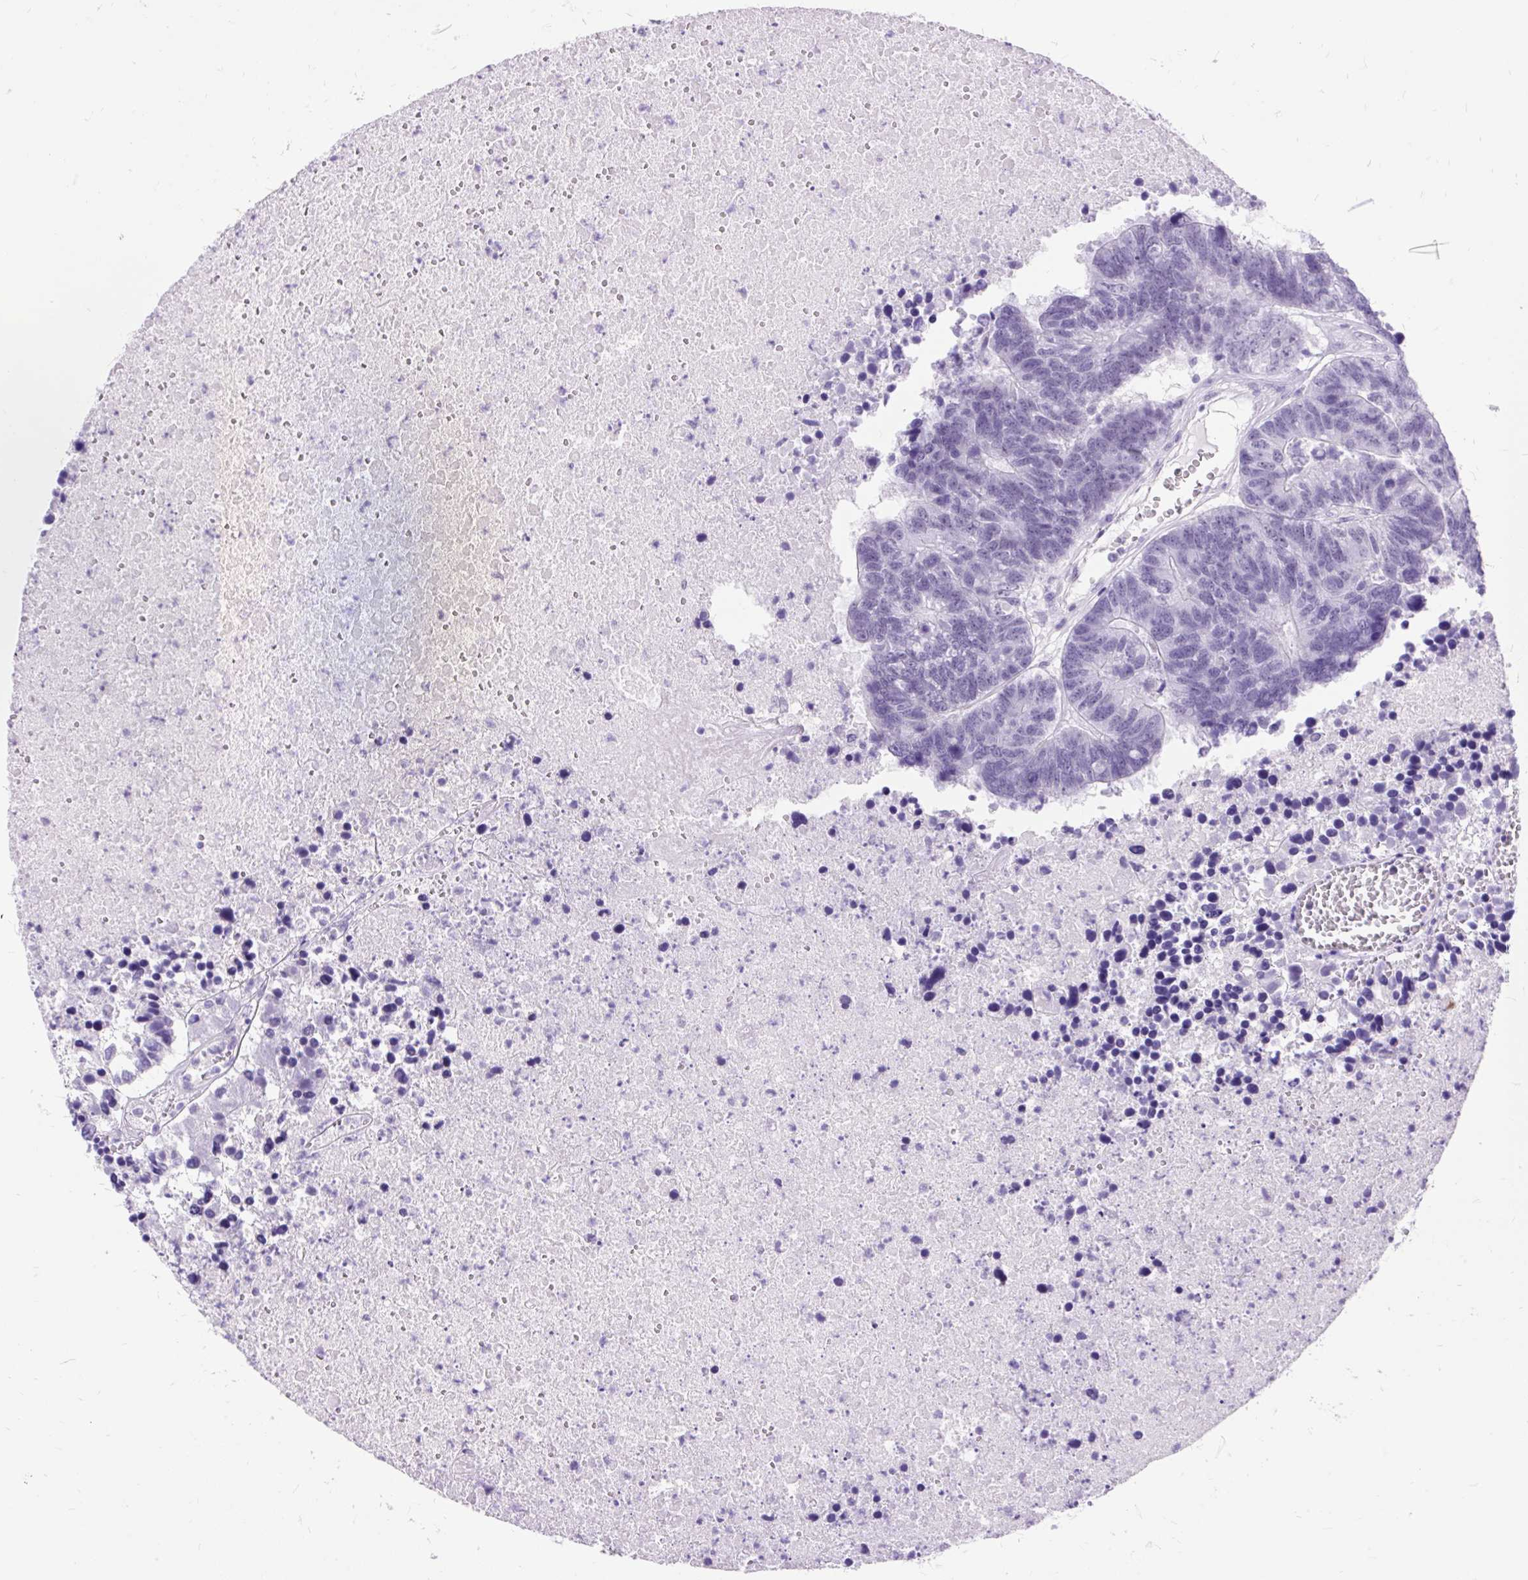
{"staining": {"intensity": "negative", "quantity": "none", "location": "none"}, "tissue": "colorectal cancer", "cell_type": "Tumor cells", "image_type": "cancer", "snomed": [{"axis": "morphology", "description": "Adenocarcinoma, NOS"}, {"axis": "topography", "description": "Colon"}], "caption": "DAB (3,3'-diaminobenzidine) immunohistochemical staining of human adenocarcinoma (colorectal) exhibits no significant staining in tumor cells.", "gene": "SCGB1A1", "patient": {"sex": "female", "age": 48}}